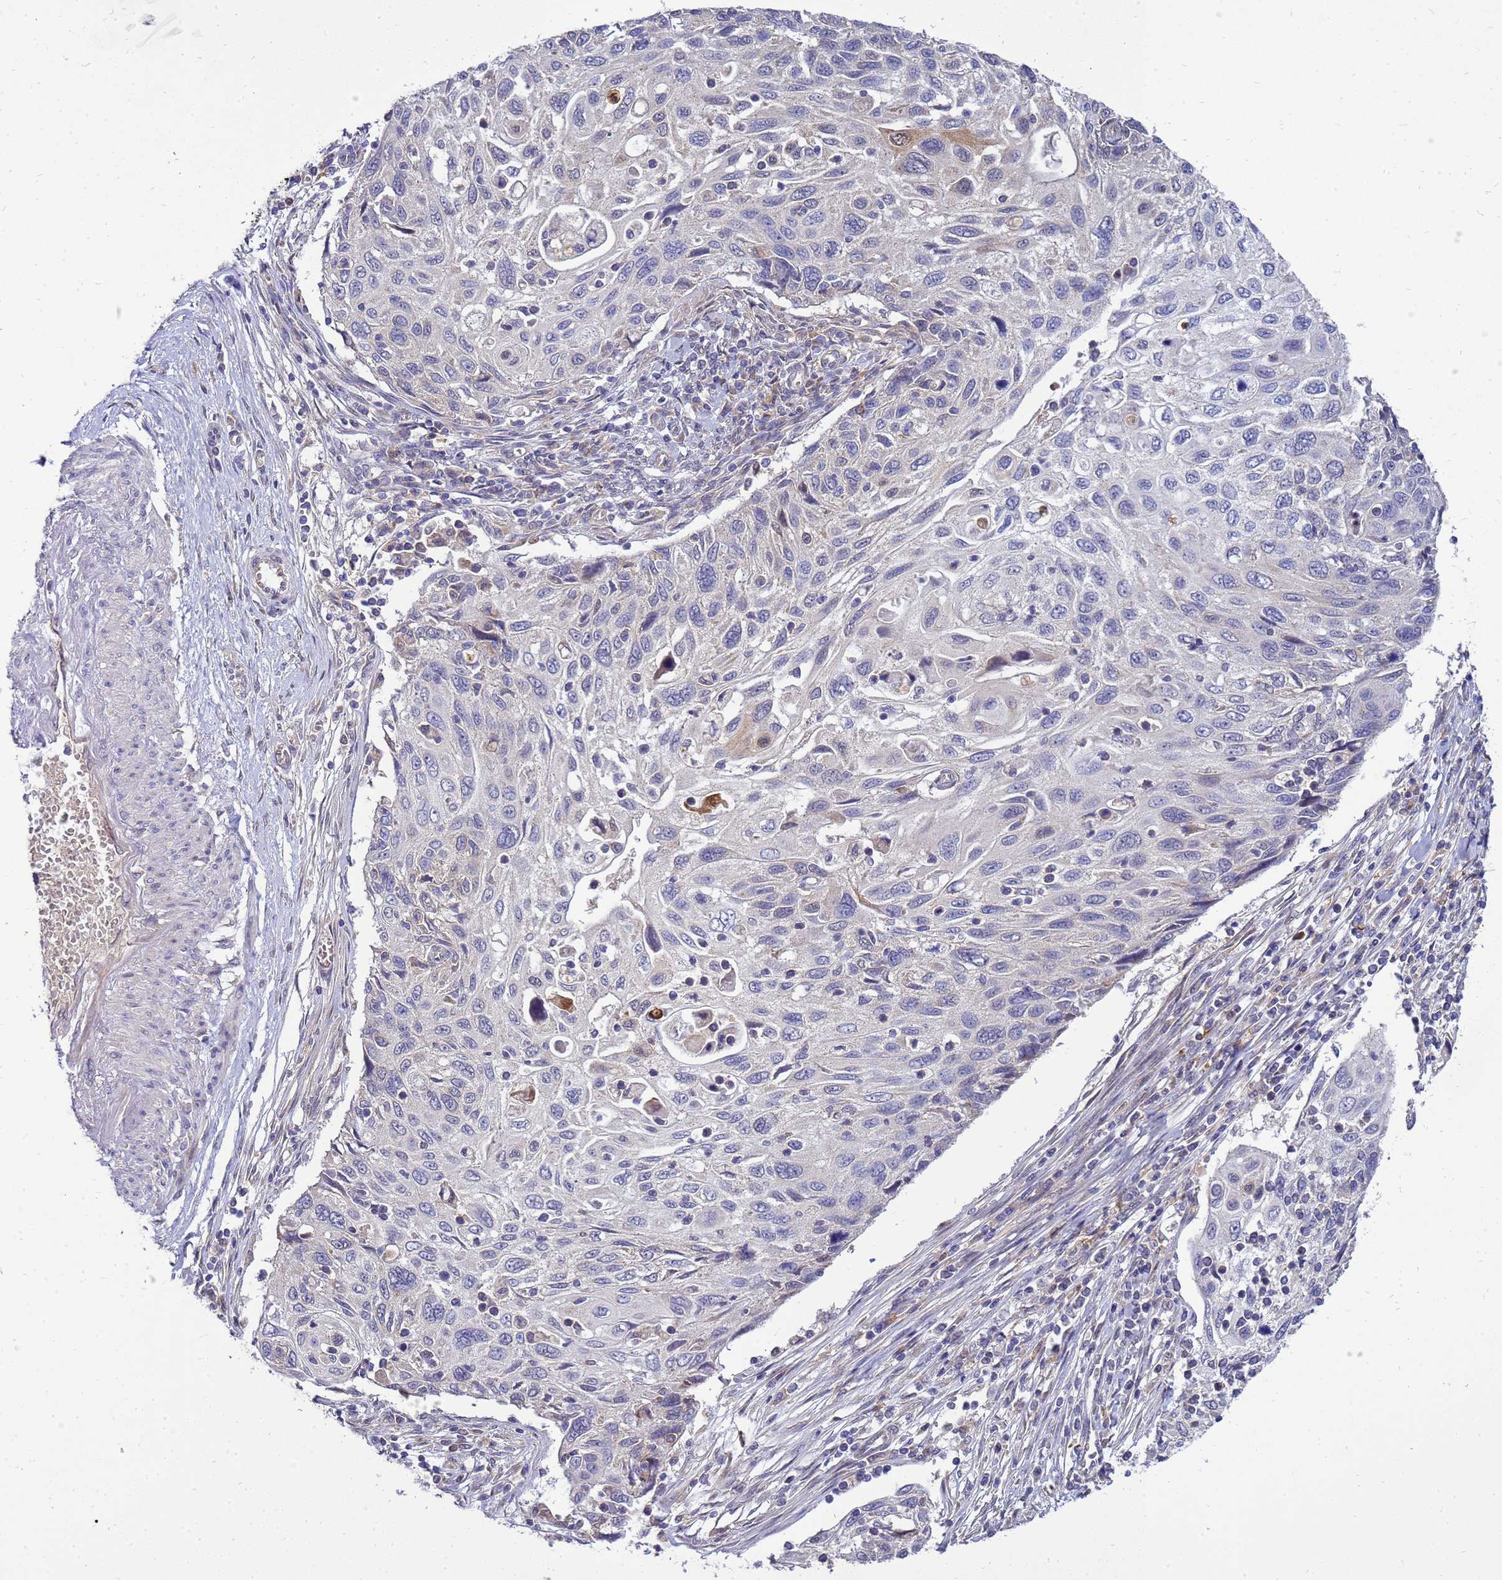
{"staining": {"intensity": "negative", "quantity": "none", "location": "none"}, "tissue": "cervical cancer", "cell_type": "Tumor cells", "image_type": "cancer", "snomed": [{"axis": "morphology", "description": "Squamous cell carcinoma, NOS"}, {"axis": "topography", "description": "Cervix"}], "caption": "Immunohistochemical staining of human squamous cell carcinoma (cervical) shows no significant staining in tumor cells.", "gene": "EIF4EBP3", "patient": {"sex": "female", "age": 70}}